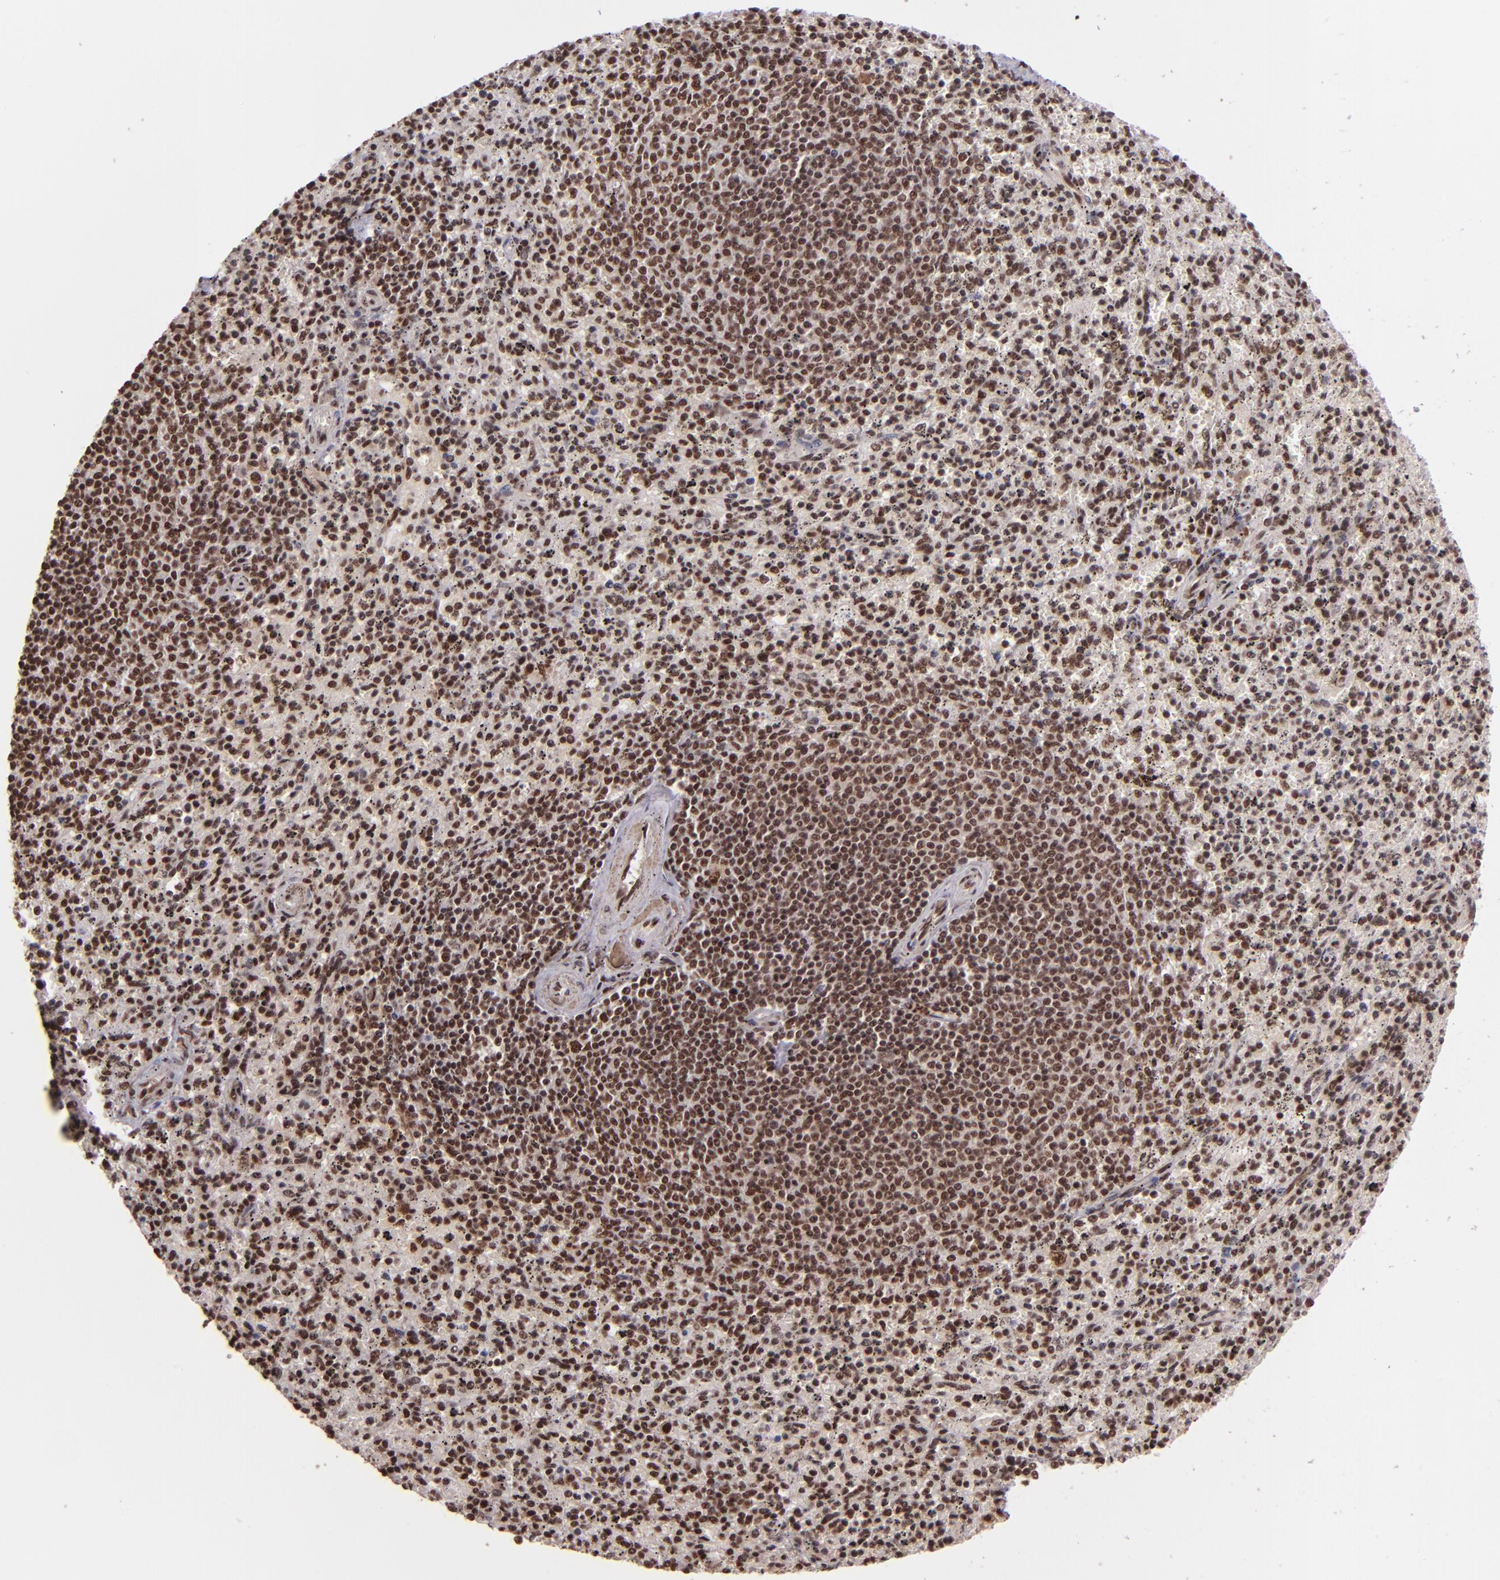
{"staining": {"intensity": "strong", "quantity": ">75%", "location": "nuclear"}, "tissue": "spleen", "cell_type": "Cells in red pulp", "image_type": "normal", "snomed": [{"axis": "morphology", "description": "Normal tissue, NOS"}, {"axis": "topography", "description": "Spleen"}], "caption": "High-power microscopy captured an immunohistochemistry (IHC) micrograph of benign spleen, revealing strong nuclear expression in about >75% of cells in red pulp. The staining was performed using DAB, with brown indicating positive protein expression. Nuclei are stained blue with hematoxylin.", "gene": "PQBP1", "patient": {"sex": "male", "age": 72}}